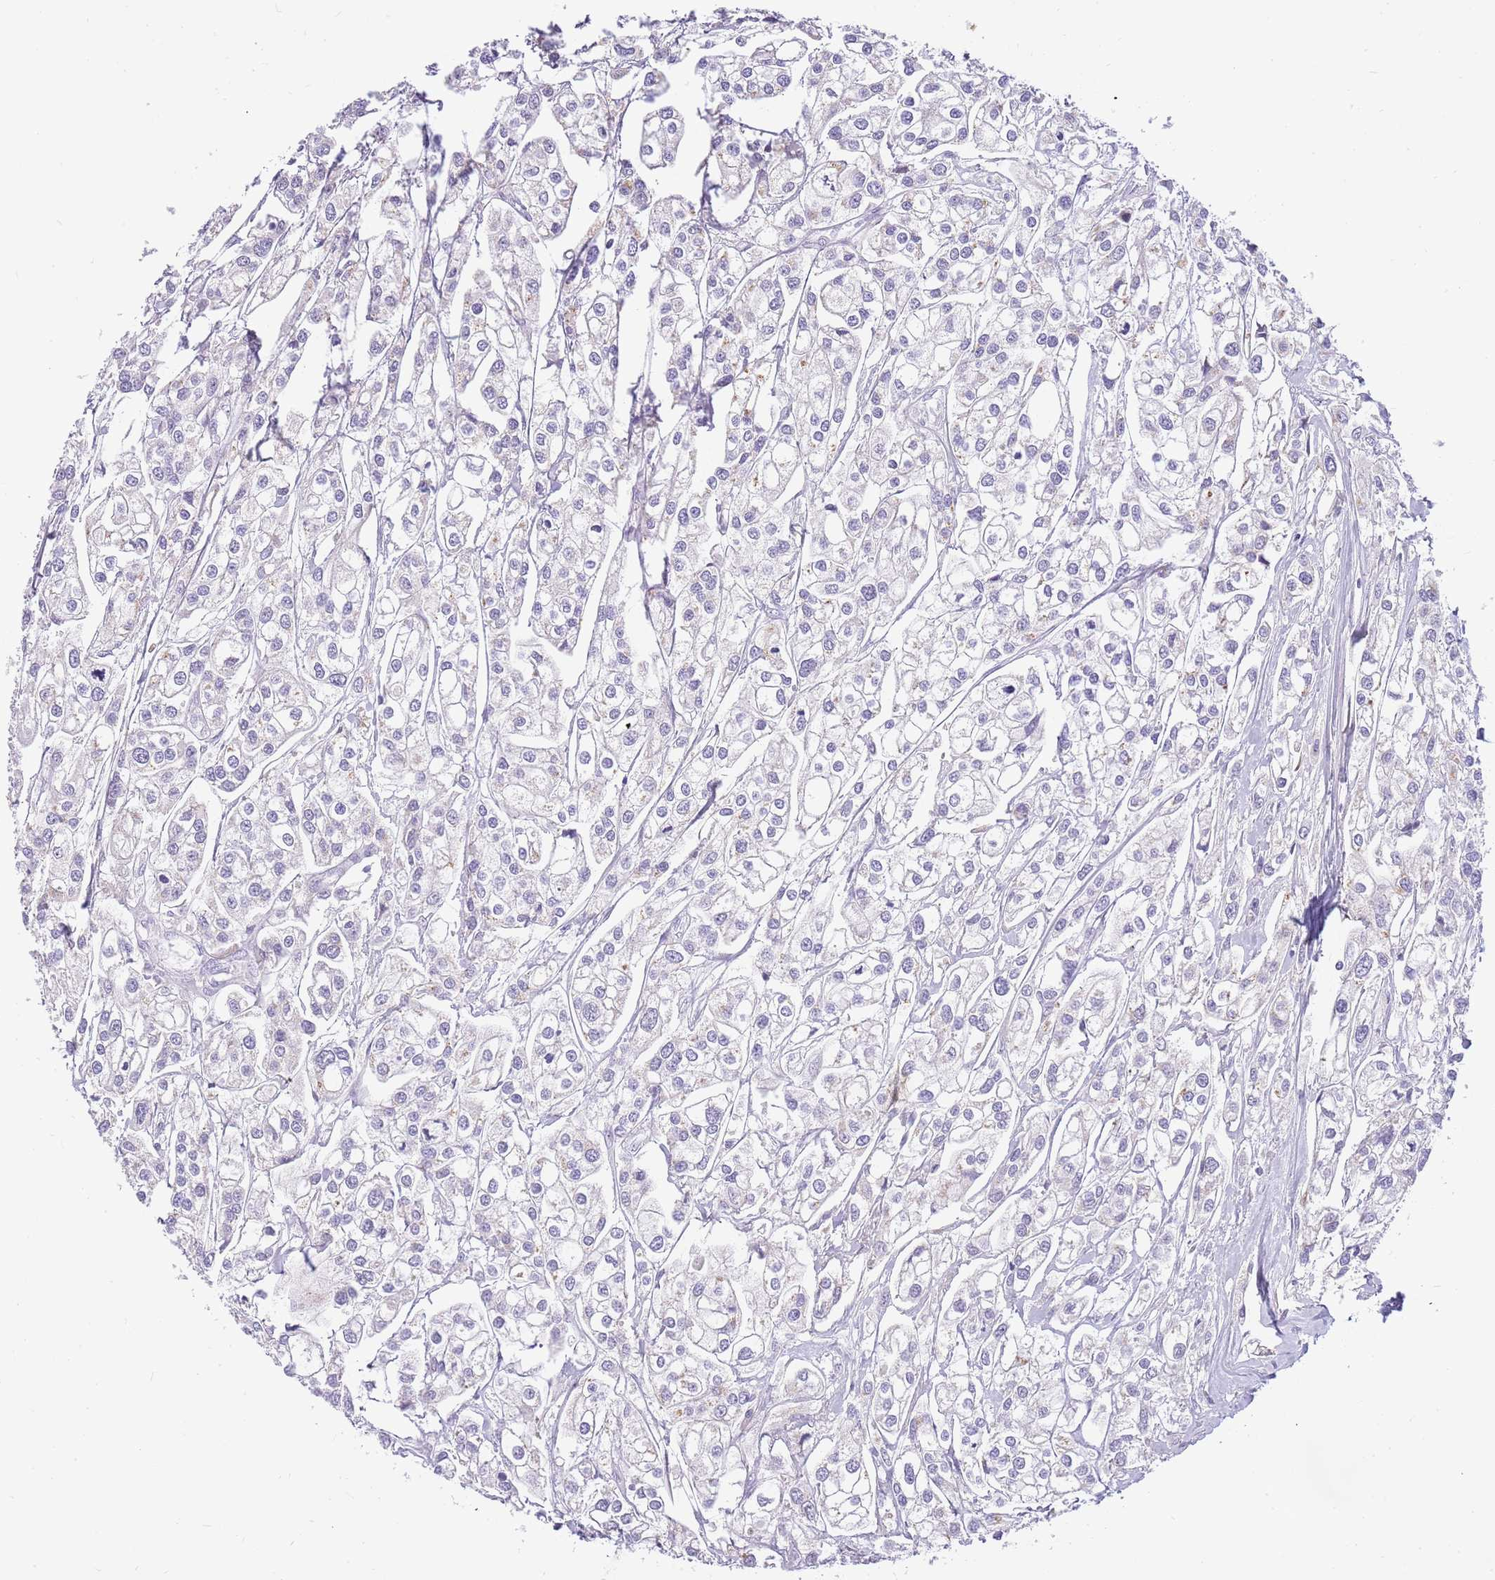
{"staining": {"intensity": "negative", "quantity": "none", "location": "none"}, "tissue": "urothelial cancer", "cell_type": "Tumor cells", "image_type": "cancer", "snomed": [{"axis": "morphology", "description": "Urothelial carcinoma, High grade"}, {"axis": "topography", "description": "Urinary bladder"}], "caption": "Immunohistochemistry of urothelial cancer reveals no expression in tumor cells.", "gene": "DNAJA3", "patient": {"sex": "male", "age": 67}}